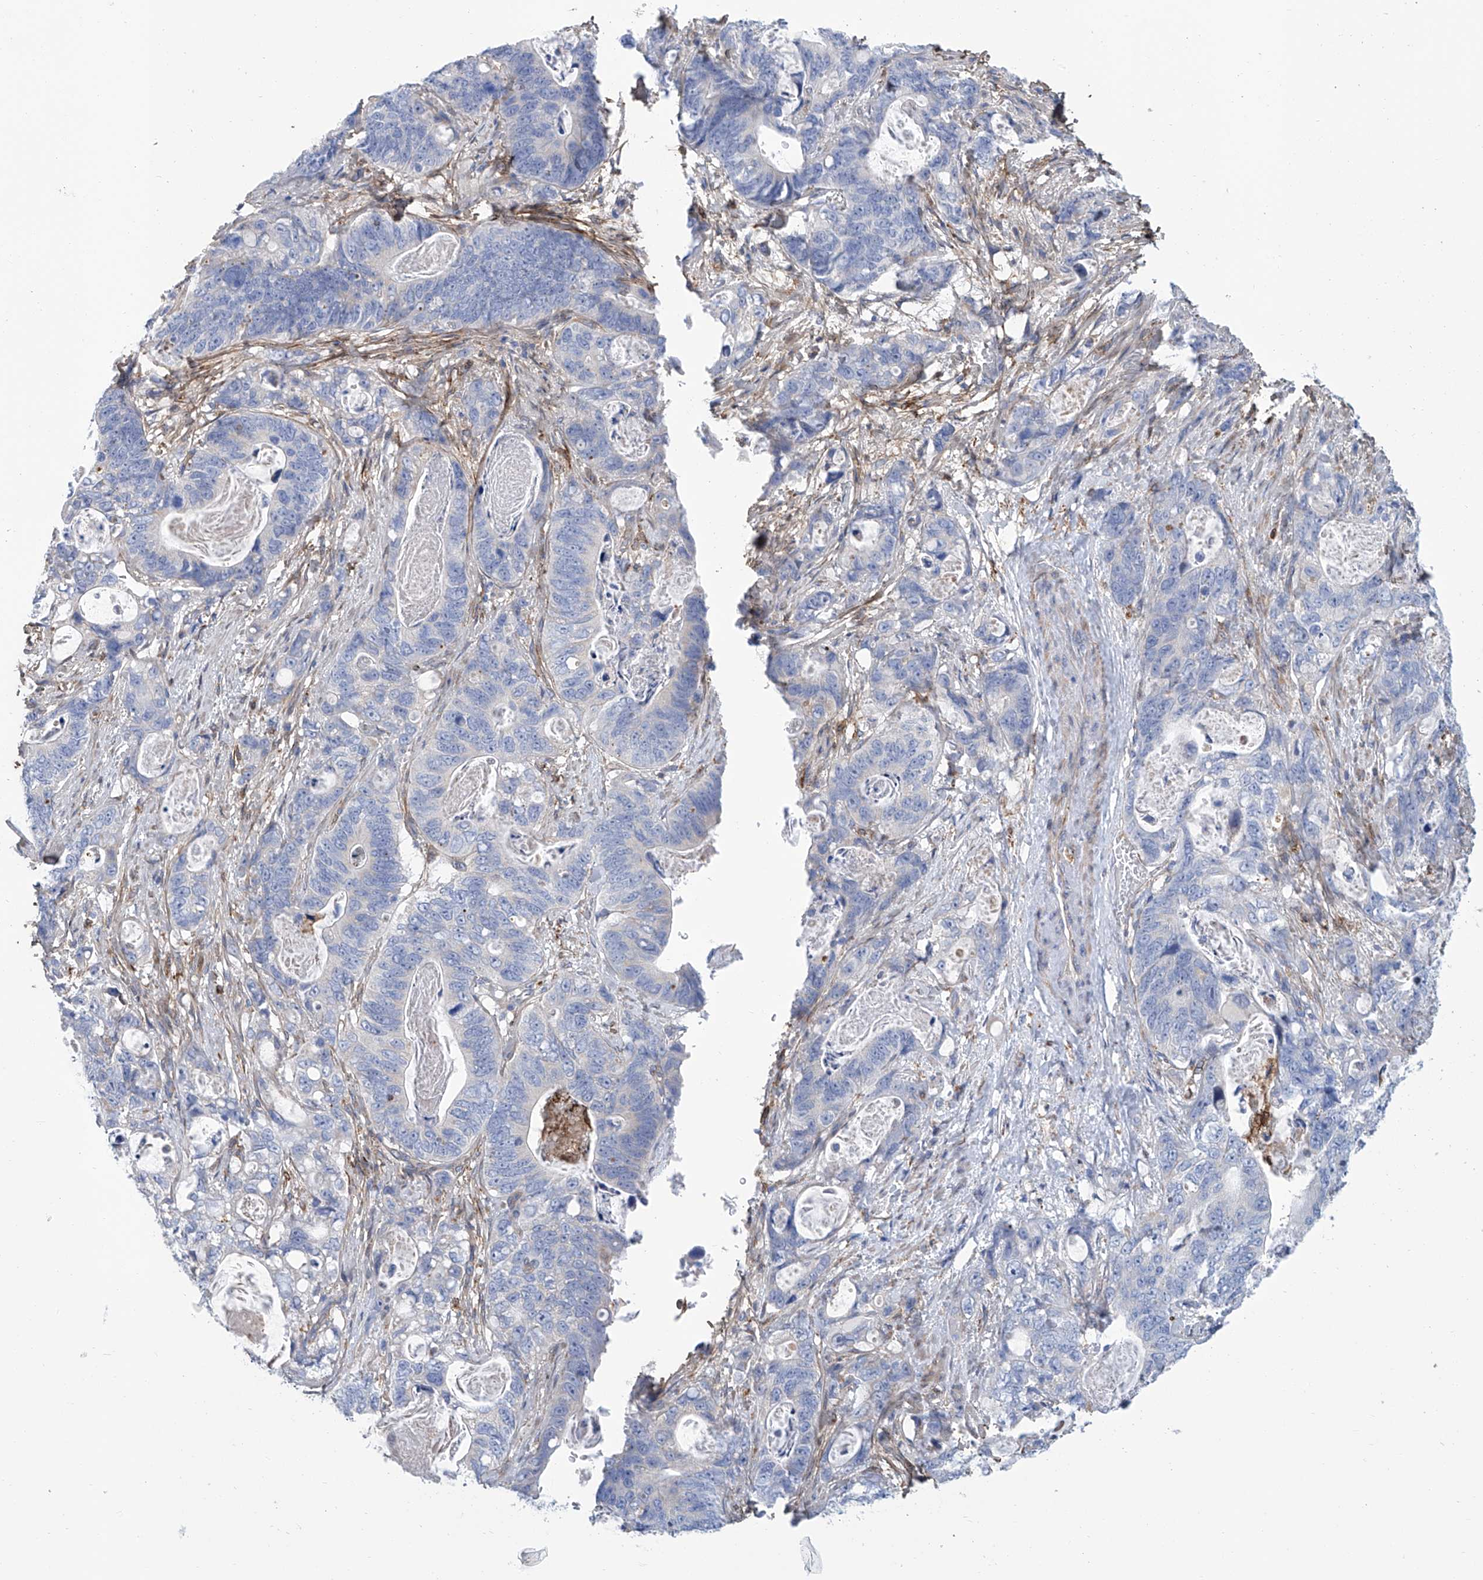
{"staining": {"intensity": "negative", "quantity": "none", "location": "none"}, "tissue": "stomach cancer", "cell_type": "Tumor cells", "image_type": "cancer", "snomed": [{"axis": "morphology", "description": "Normal tissue, NOS"}, {"axis": "morphology", "description": "Adenocarcinoma, NOS"}, {"axis": "topography", "description": "Stomach"}], "caption": "This histopathology image is of stomach adenocarcinoma stained with immunohistochemistry to label a protein in brown with the nuclei are counter-stained blue. There is no staining in tumor cells.", "gene": "TNN", "patient": {"sex": "female", "age": 89}}